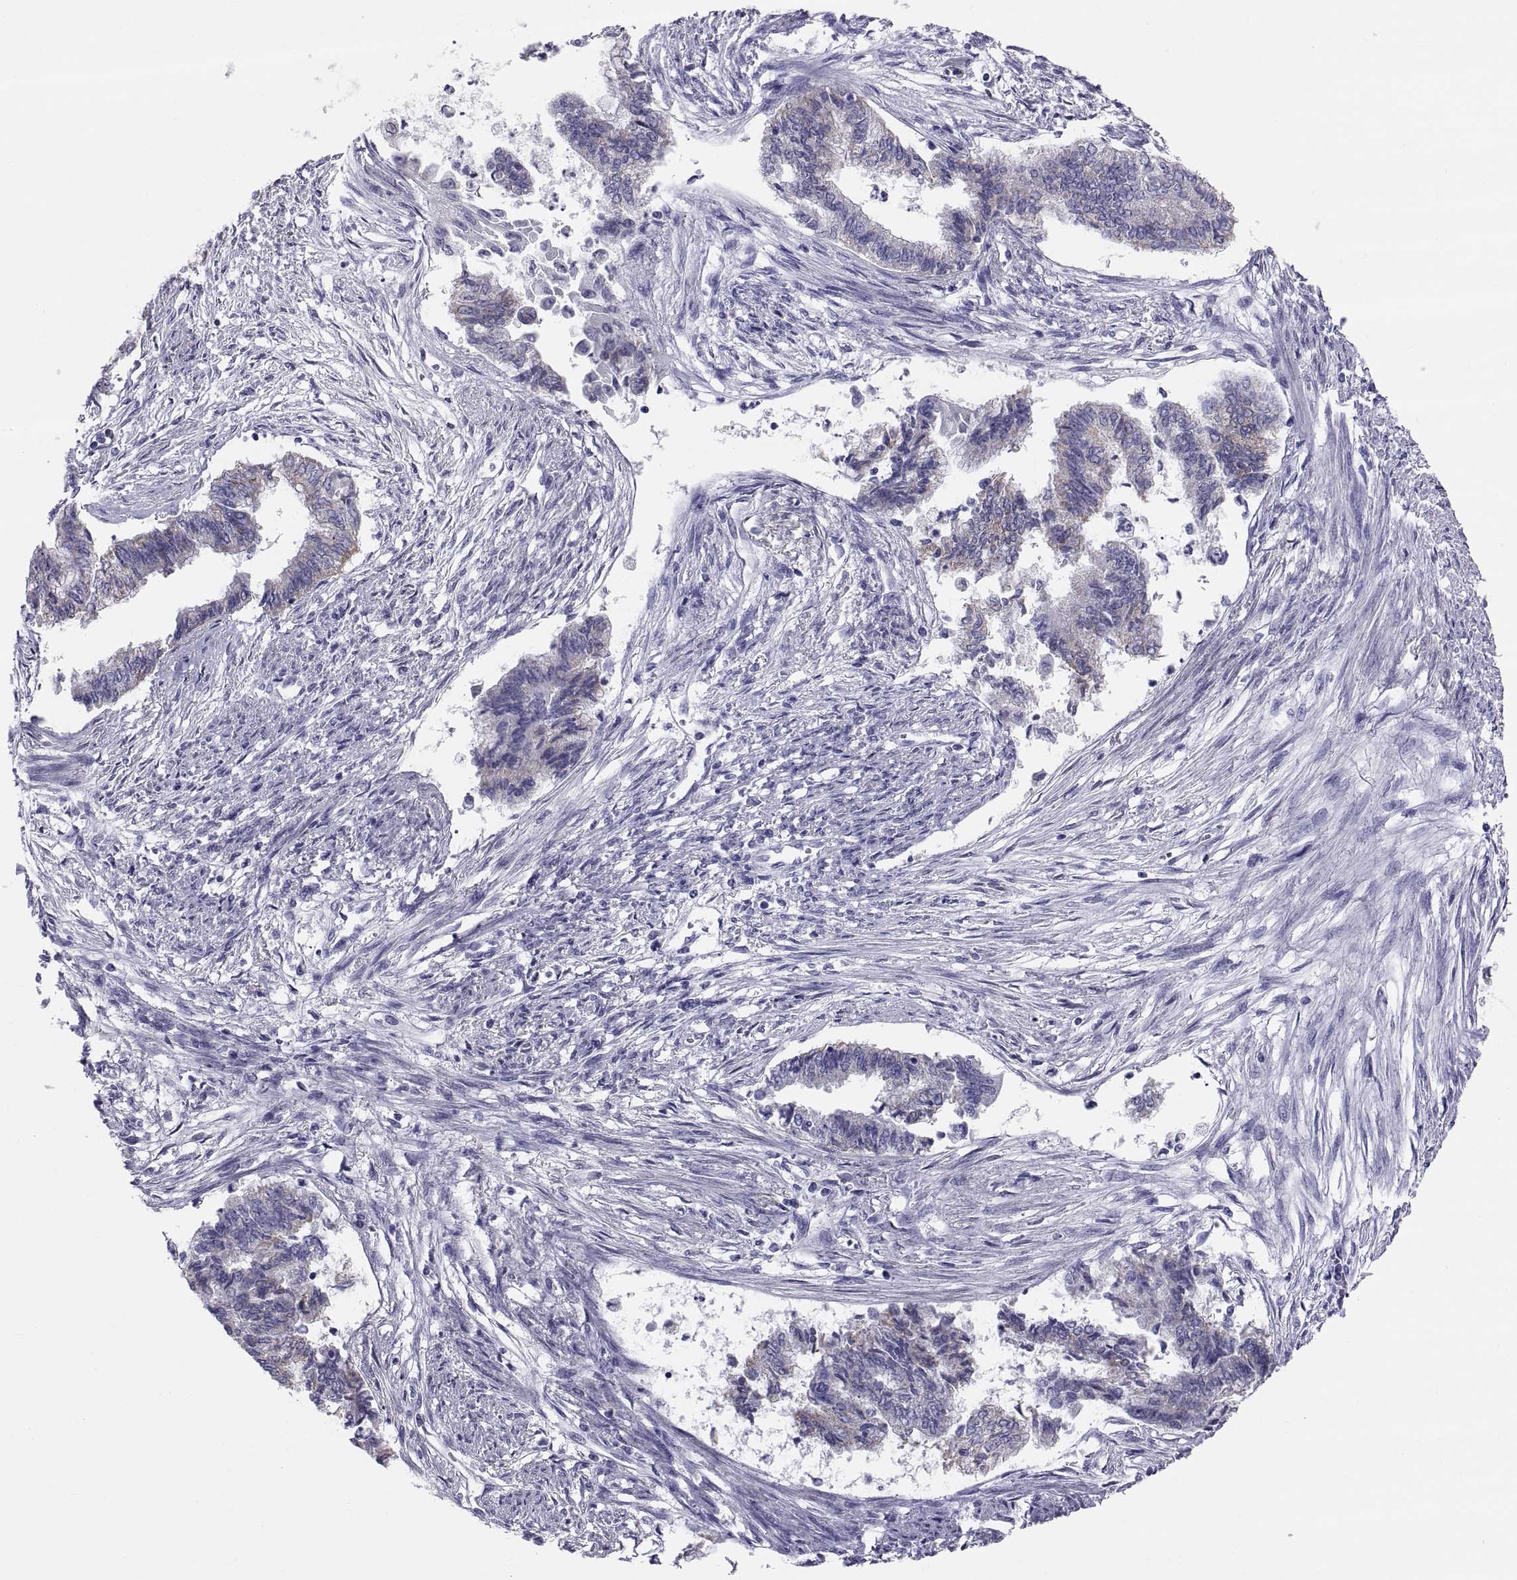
{"staining": {"intensity": "weak", "quantity": "<25%", "location": "cytoplasmic/membranous"}, "tissue": "endometrial cancer", "cell_type": "Tumor cells", "image_type": "cancer", "snomed": [{"axis": "morphology", "description": "Adenocarcinoma, NOS"}, {"axis": "topography", "description": "Endometrium"}], "caption": "An IHC micrograph of endometrial cancer (adenocarcinoma) is shown. There is no staining in tumor cells of endometrial cancer (adenocarcinoma). (Brightfield microscopy of DAB immunohistochemistry at high magnification).", "gene": "FAM170A", "patient": {"sex": "female", "age": 65}}